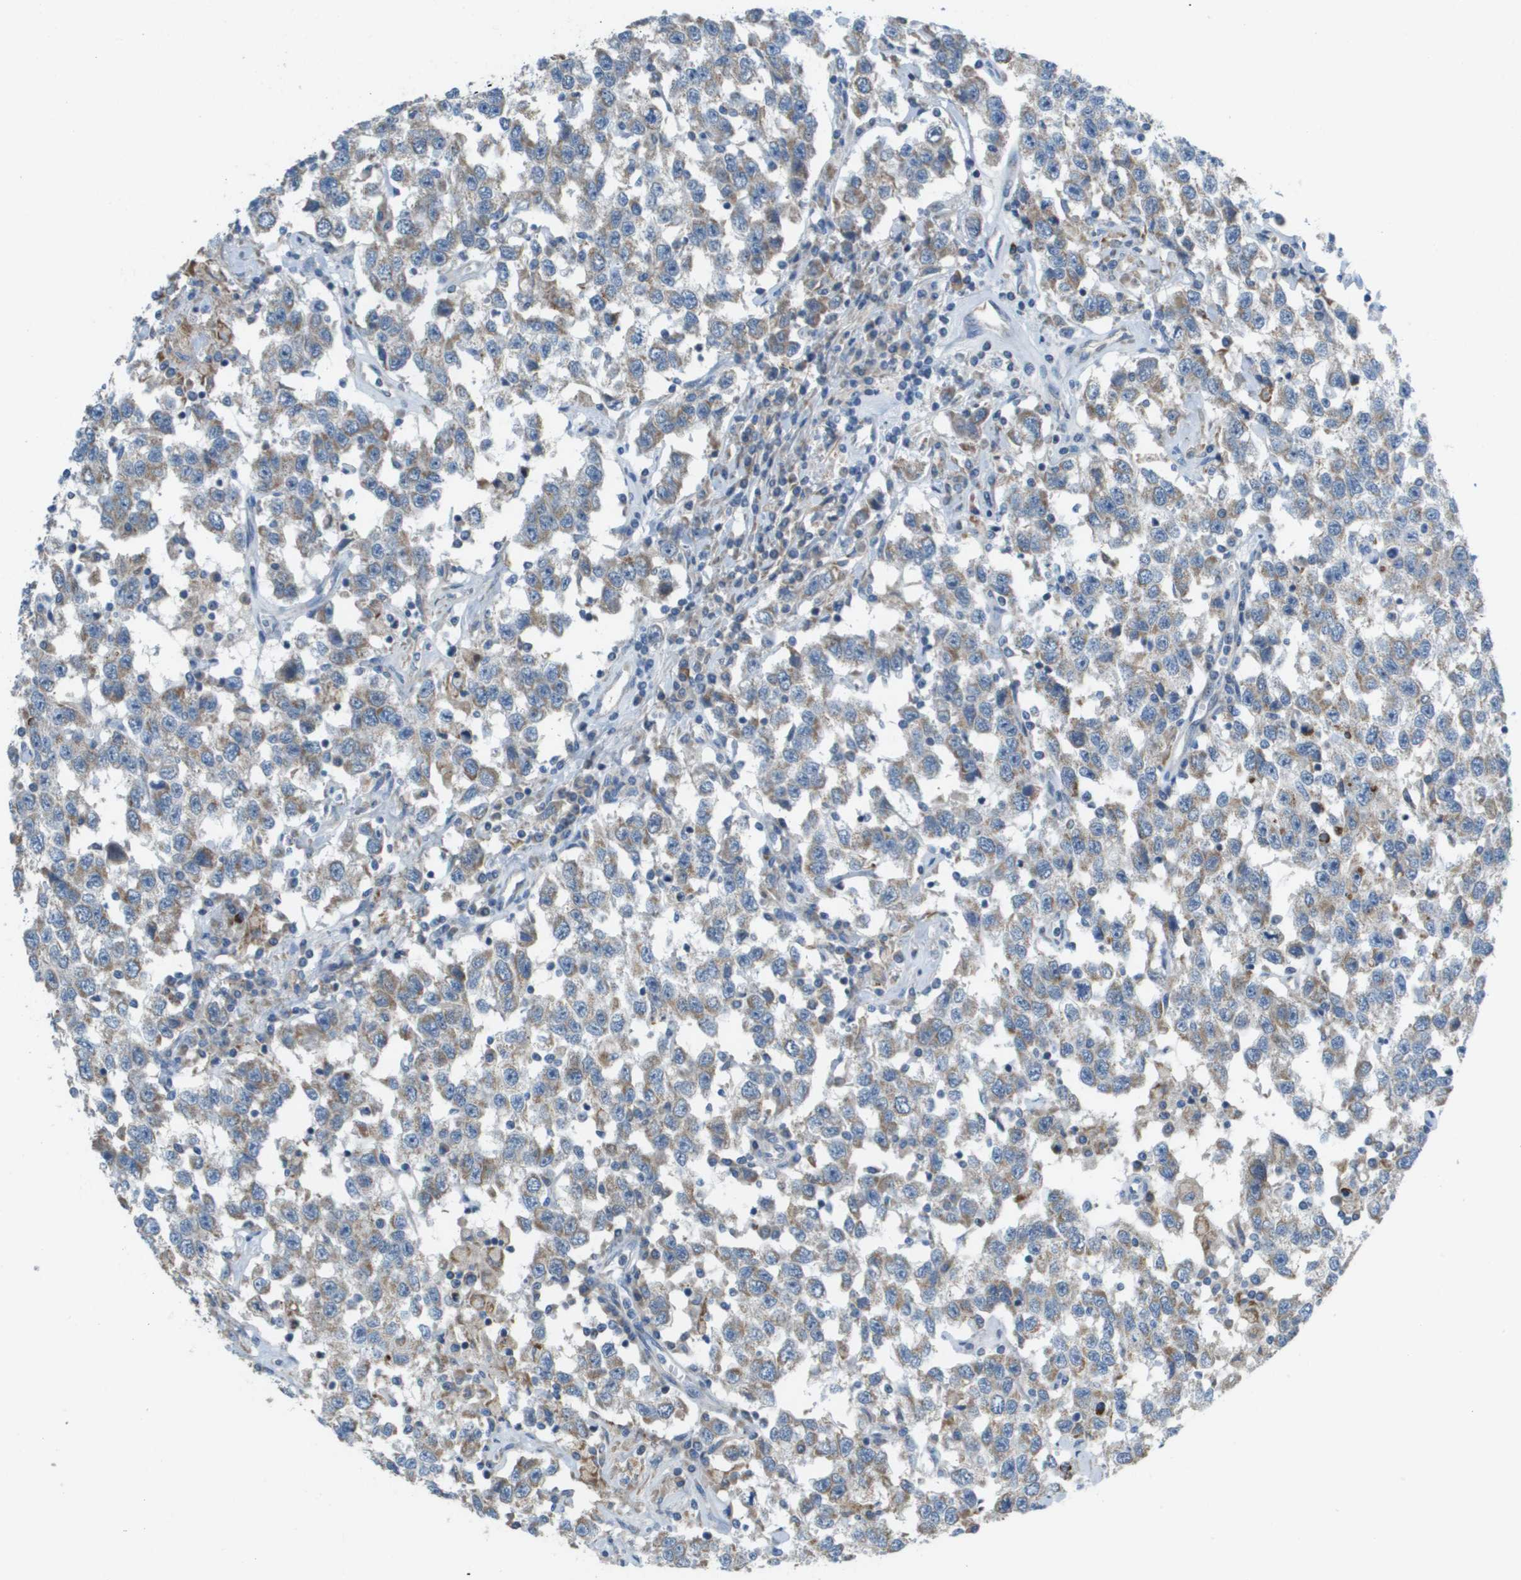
{"staining": {"intensity": "weak", "quantity": ">75%", "location": "cytoplasmic/membranous"}, "tissue": "testis cancer", "cell_type": "Tumor cells", "image_type": "cancer", "snomed": [{"axis": "morphology", "description": "Seminoma, NOS"}, {"axis": "topography", "description": "Testis"}], "caption": "Immunohistochemical staining of testis cancer (seminoma) reveals low levels of weak cytoplasmic/membranous protein positivity in about >75% of tumor cells.", "gene": "GALNT6", "patient": {"sex": "male", "age": 41}}